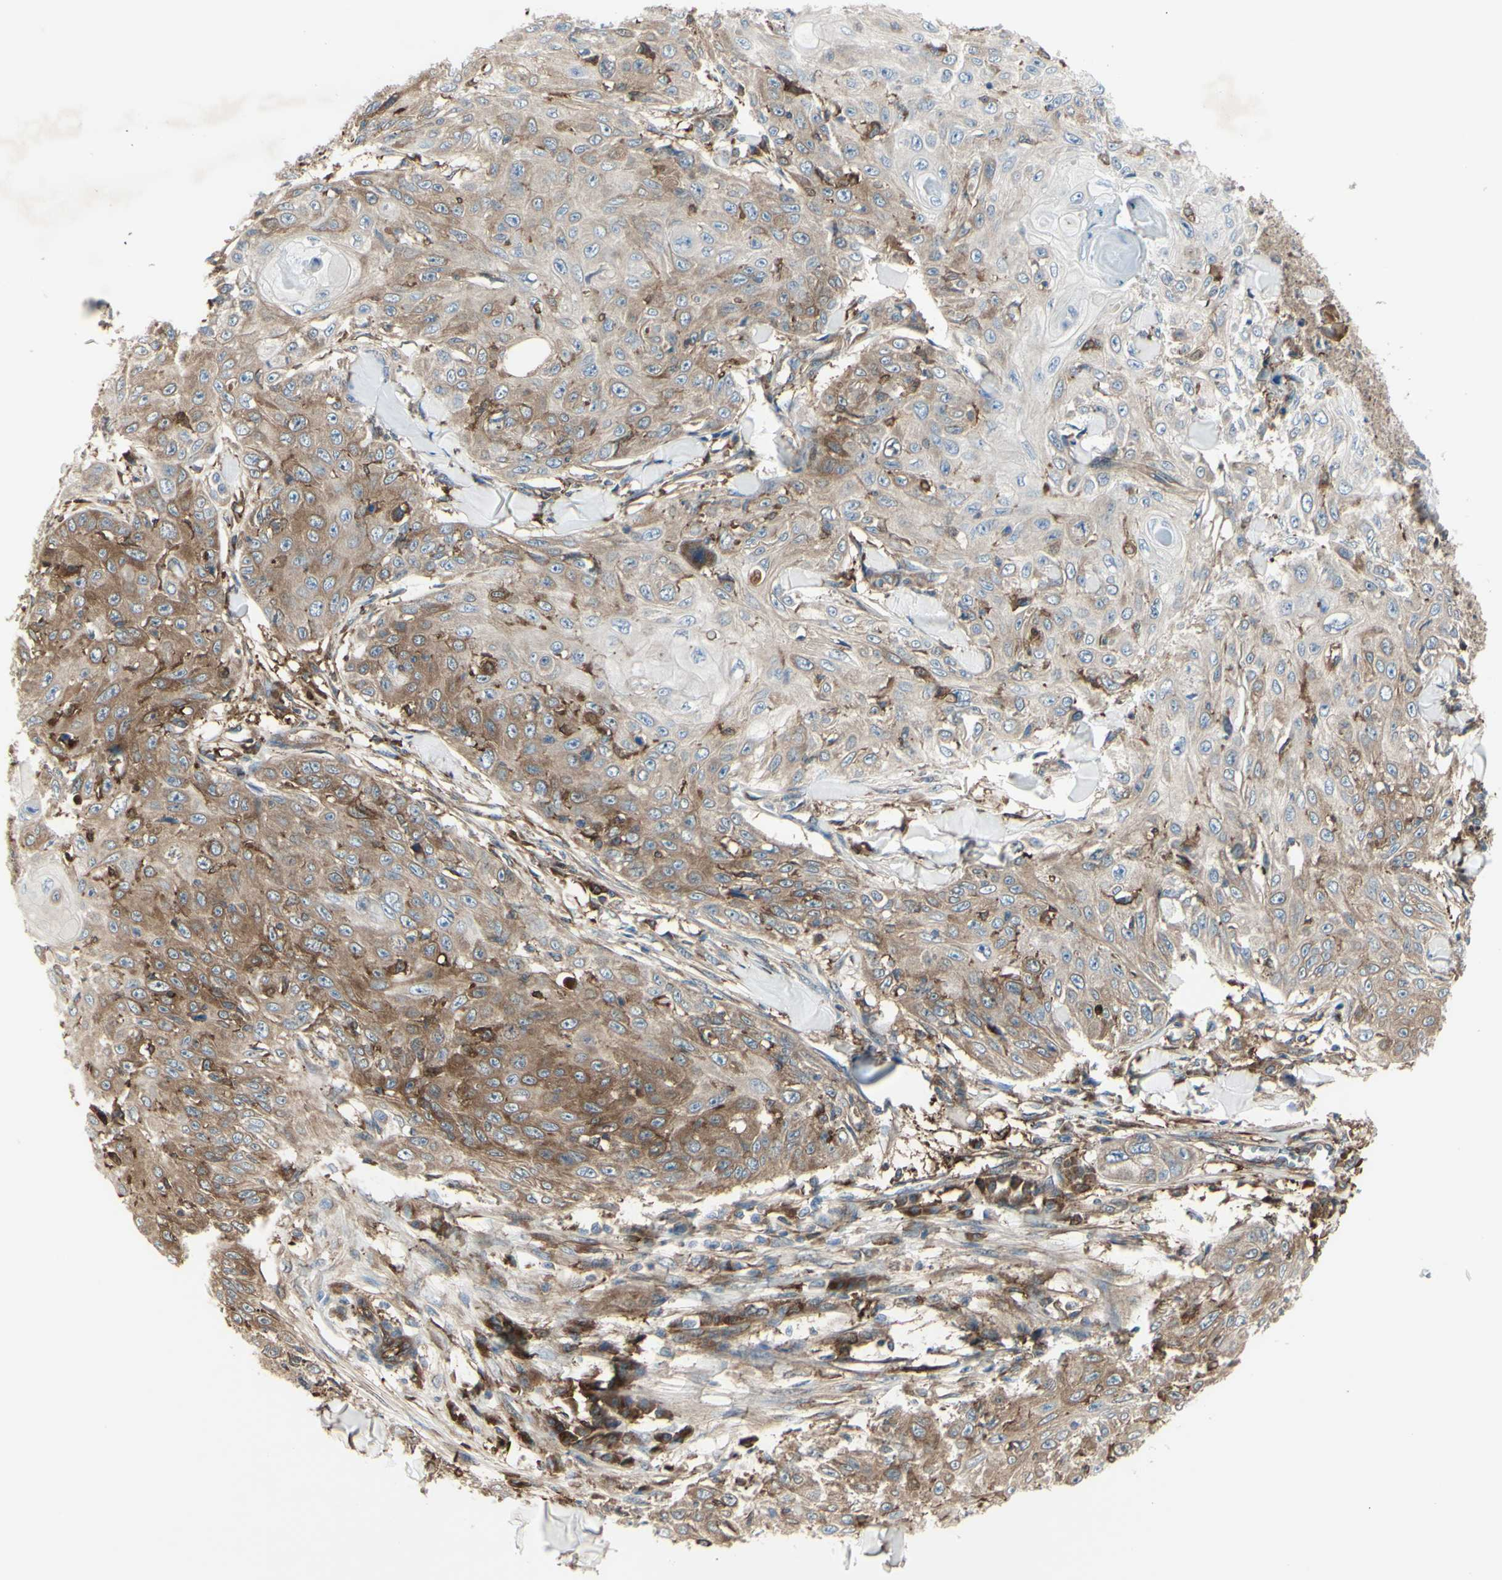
{"staining": {"intensity": "moderate", "quantity": "25%-75%", "location": "cytoplasmic/membranous"}, "tissue": "skin cancer", "cell_type": "Tumor cells", "image_type": "cancer", "snomed": [{"axis": "morphology", "description": "Squamous cell carcinoma, NOS"}, {"axis": "topography", "description": "Skin"}], "caption": "Moderate cytoplasmic/membranous positivity is appreciated in approximately 25%-75% of tumor cells in skin cancer (squamous cell carcinoma). (Brightfield microscopy of DAB IHC at high magnification).", "gene": "IGSF9B", "patient": {"sex": "male", "age": 86}}